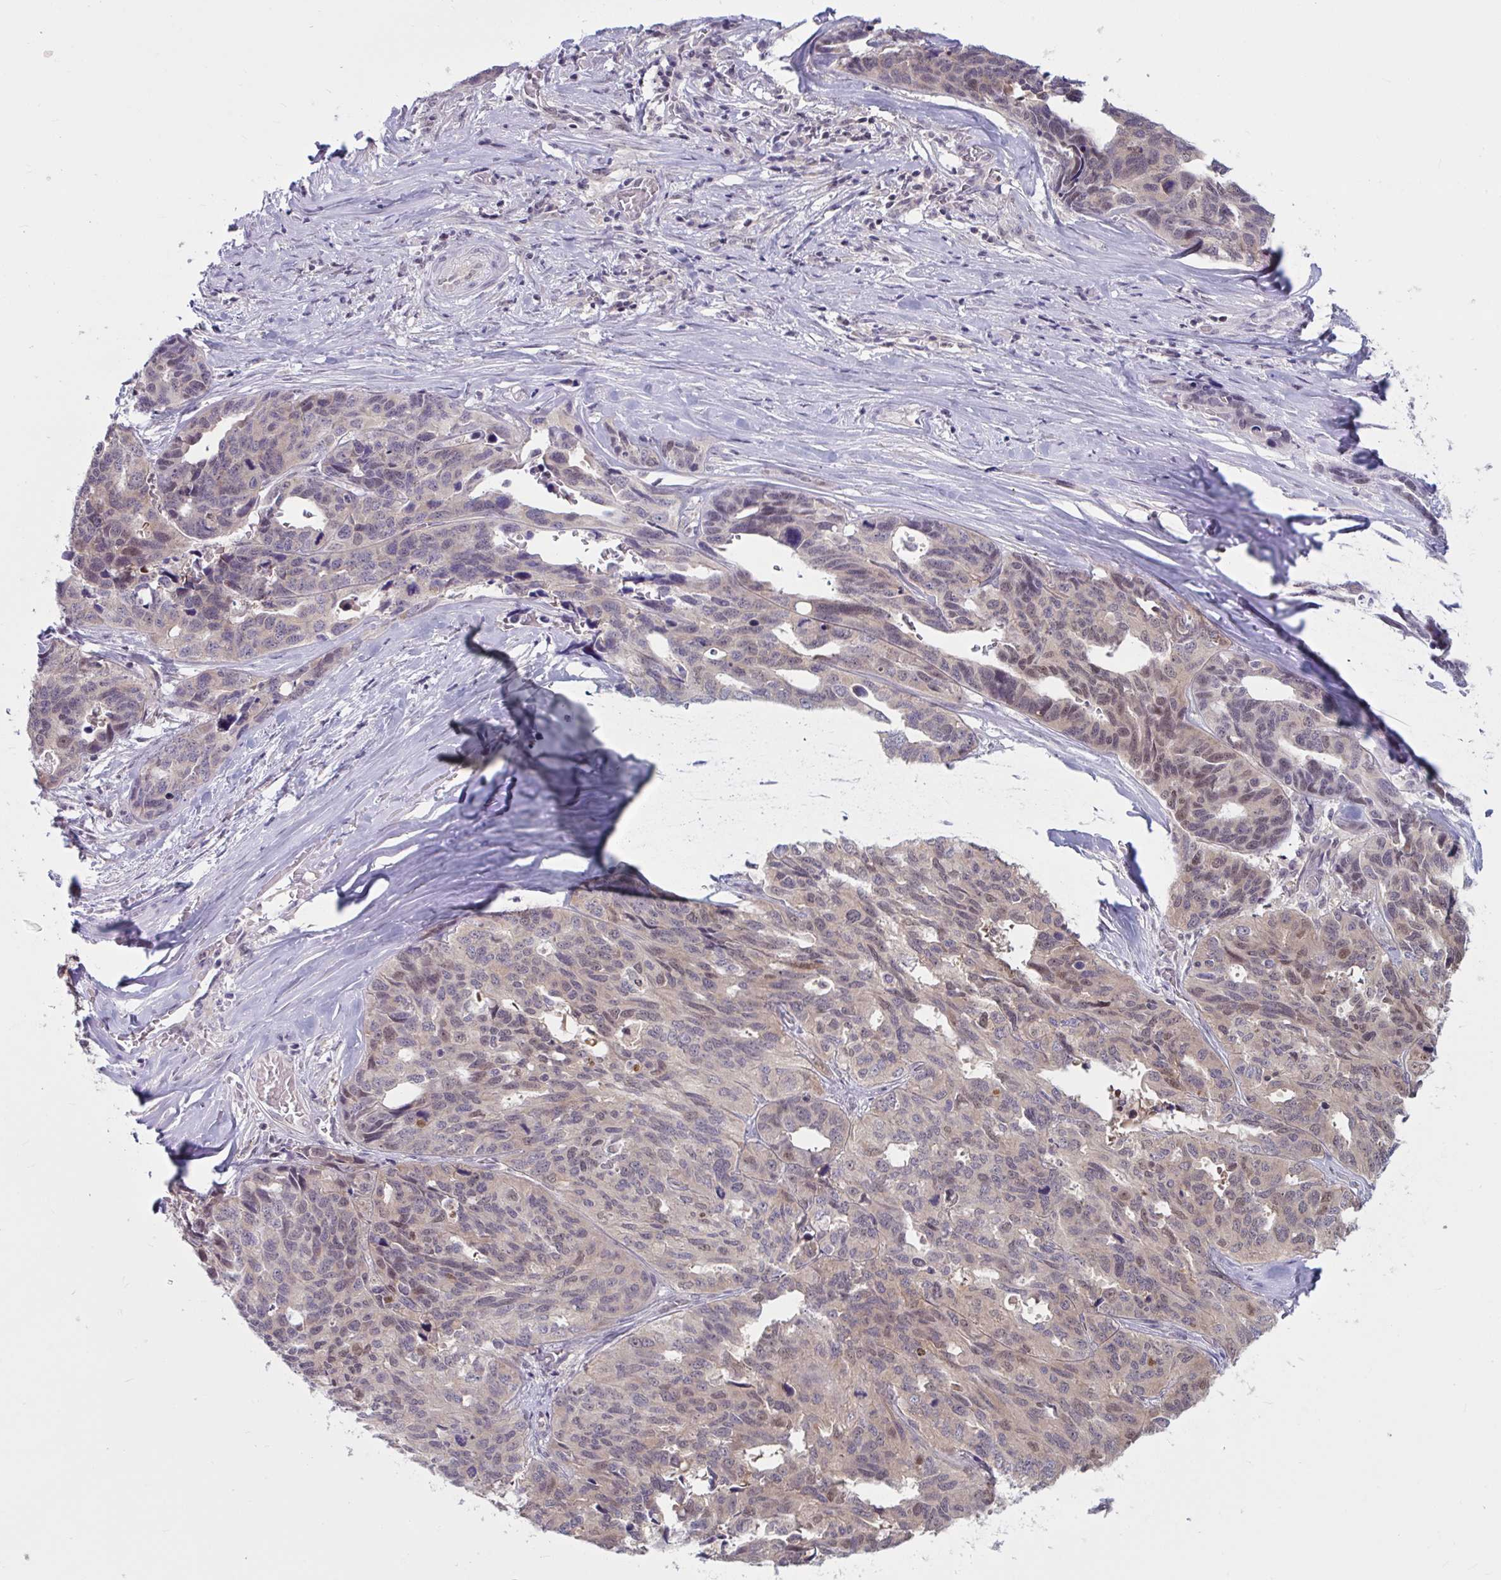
{"staining": {"intensity": "weak", "quantity": "25%-75%", "location": "nuclear"}, "tissue": "ovarian cancer", "cell_type": "Tumor cells", "image_type": "cancer", "snomed": [{"axis": "morphology", "description": "Cystadenocarcinoma, serous, NOS"}, {"axis": "topography", "description": "Ovary"}], "caption": "Tumor cells show low levels of weak nuclear staining in about 25%-75% of cells in serous cystadenocarcinoma (ovarian).", "gene": "TSN", "patient": {"sex": "female", "age": 64}}